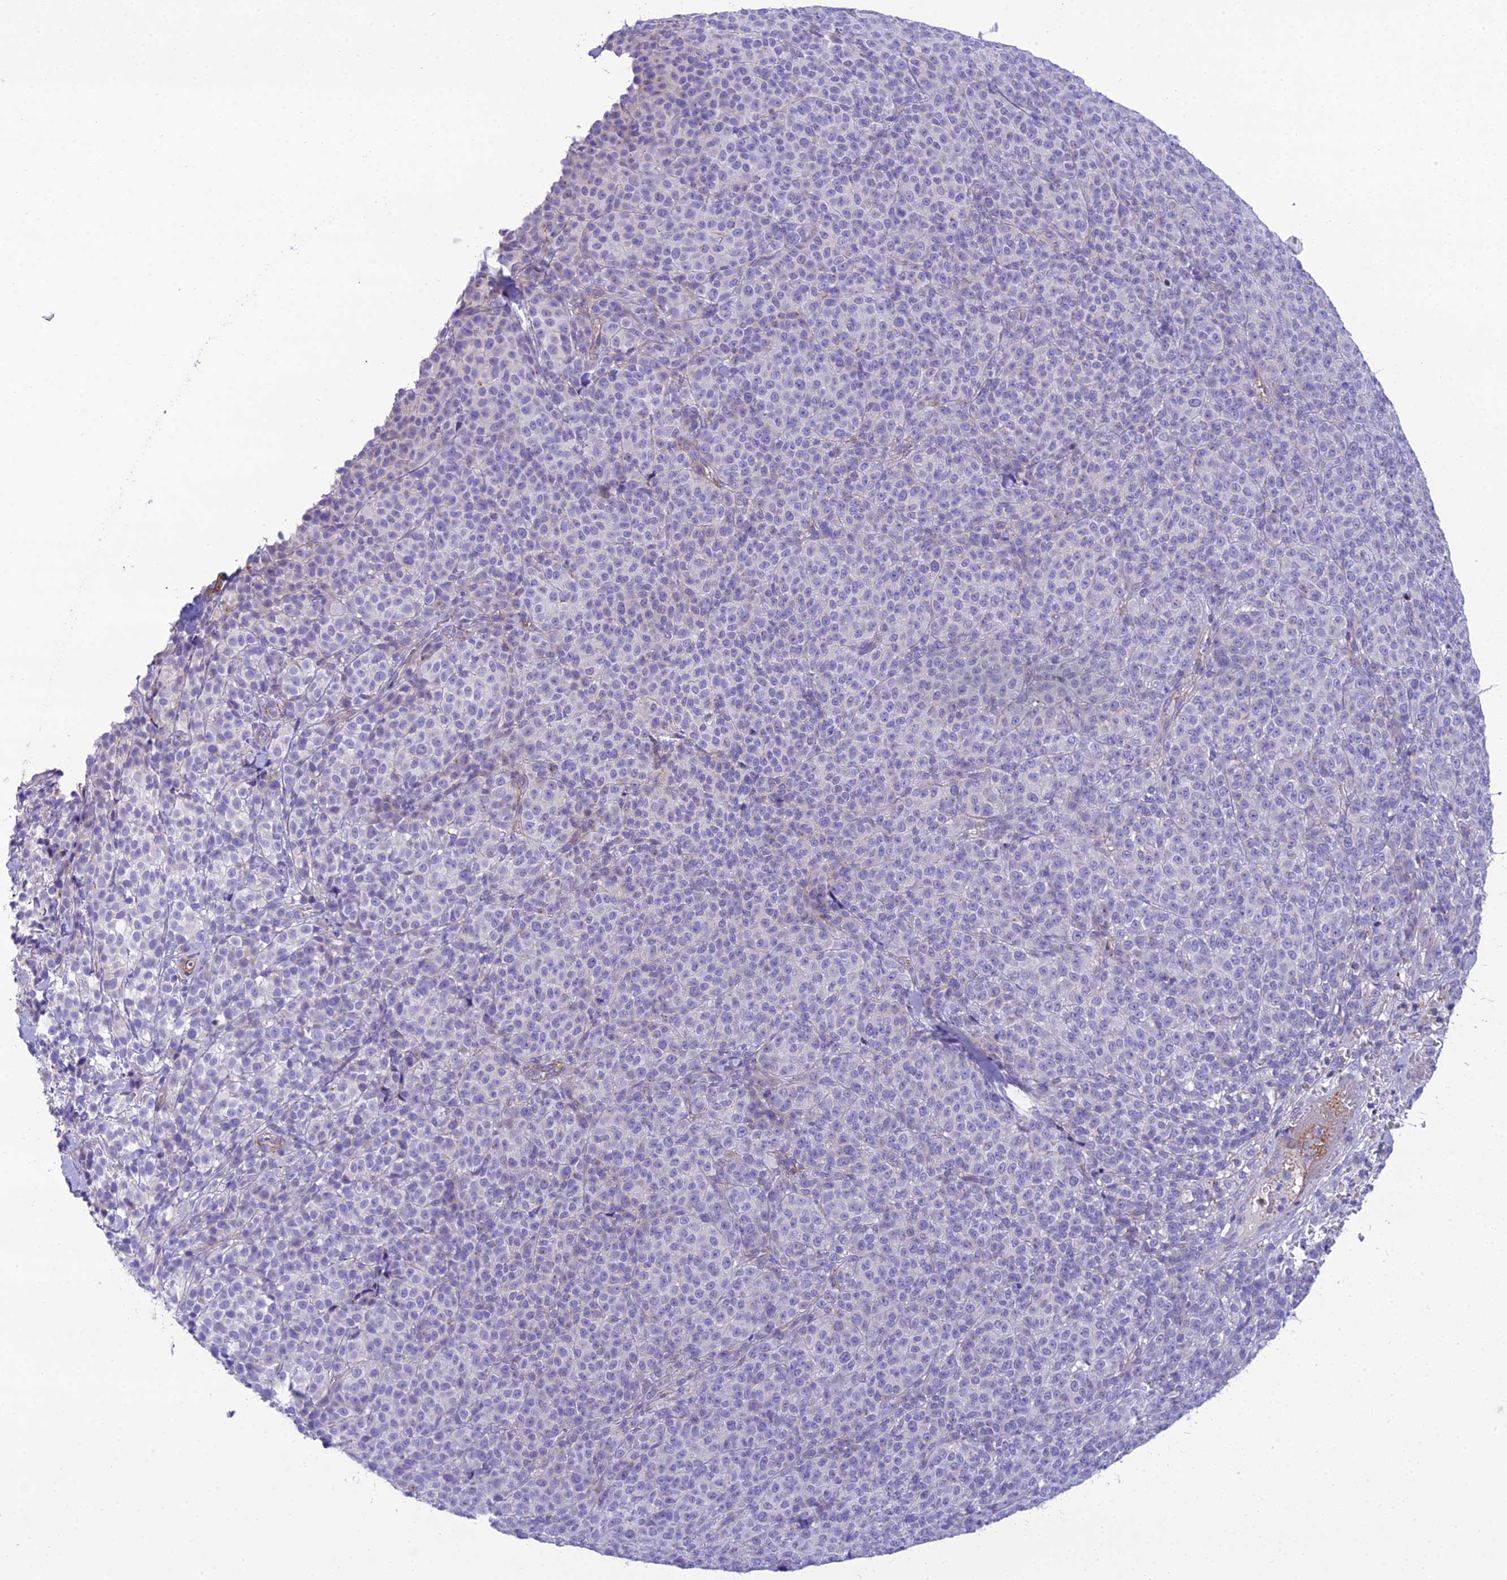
{"staining": {"intensity": "negative", "quantity": "none", "location": "none"}, "tissue": "melanoma", "cell_type": "Tumor cells", "image_type": "cancer", "snomed": [{"axis": "morphology", "description": "Normal tissue, NOS"}, {"axis": "morphology", "description": "Malignant melanoma, NOS"}, {"axis": "topography", "description": "Skin"}], "caption": "Immunohistochemistry (IHC) image of neoplastic tissue: malignant melanoma stained with DAB (3,3'-diaminobenzidine) demonstrates no significant protein staining in tumor cells.", "gene": "GFRA1", "patient": {"sex": "female", "age": 34}}